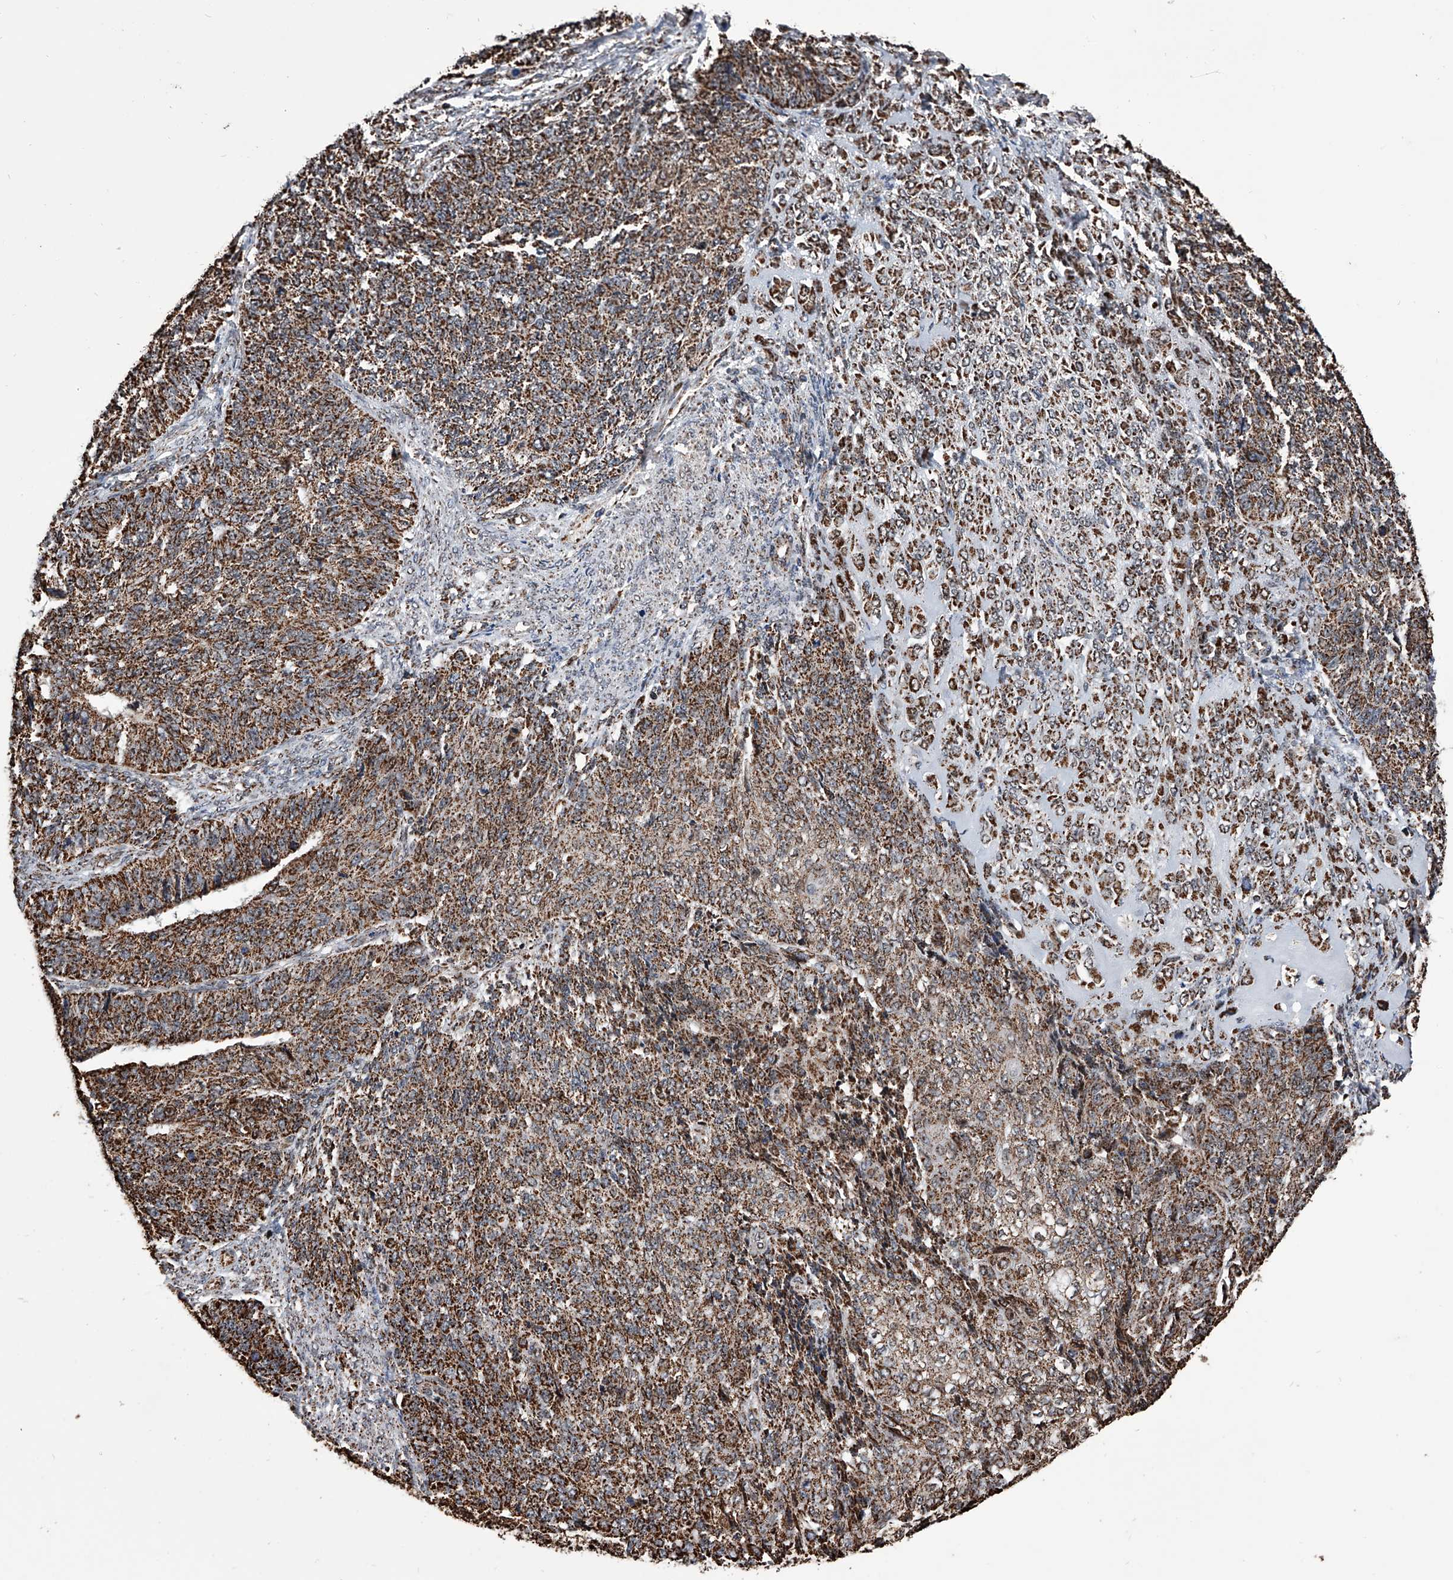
{"staining": {"intensity": "strong", "quantity": ">75%", "location": "cytoplasmic/membranous"}, "tissue": "endometrial cancer", "cell_type": "Tumor cells", "image_type": "cancer", "snomed": [{"axis": "morphology", "description": "Adenocarcinoma, NOS"}, {"axis": "topography", "description": "Endometrium"}], "caption": "IHC (DAB (3,3'-diaminobenzidine)) staining of human adenocarcinoma (endometrial) shows strong cytoplasmic/membranous protein positivity in about >75% of tumor cells.", "gene": "SMPDL3A", "patient": {"sex": "female", "age": 32}}